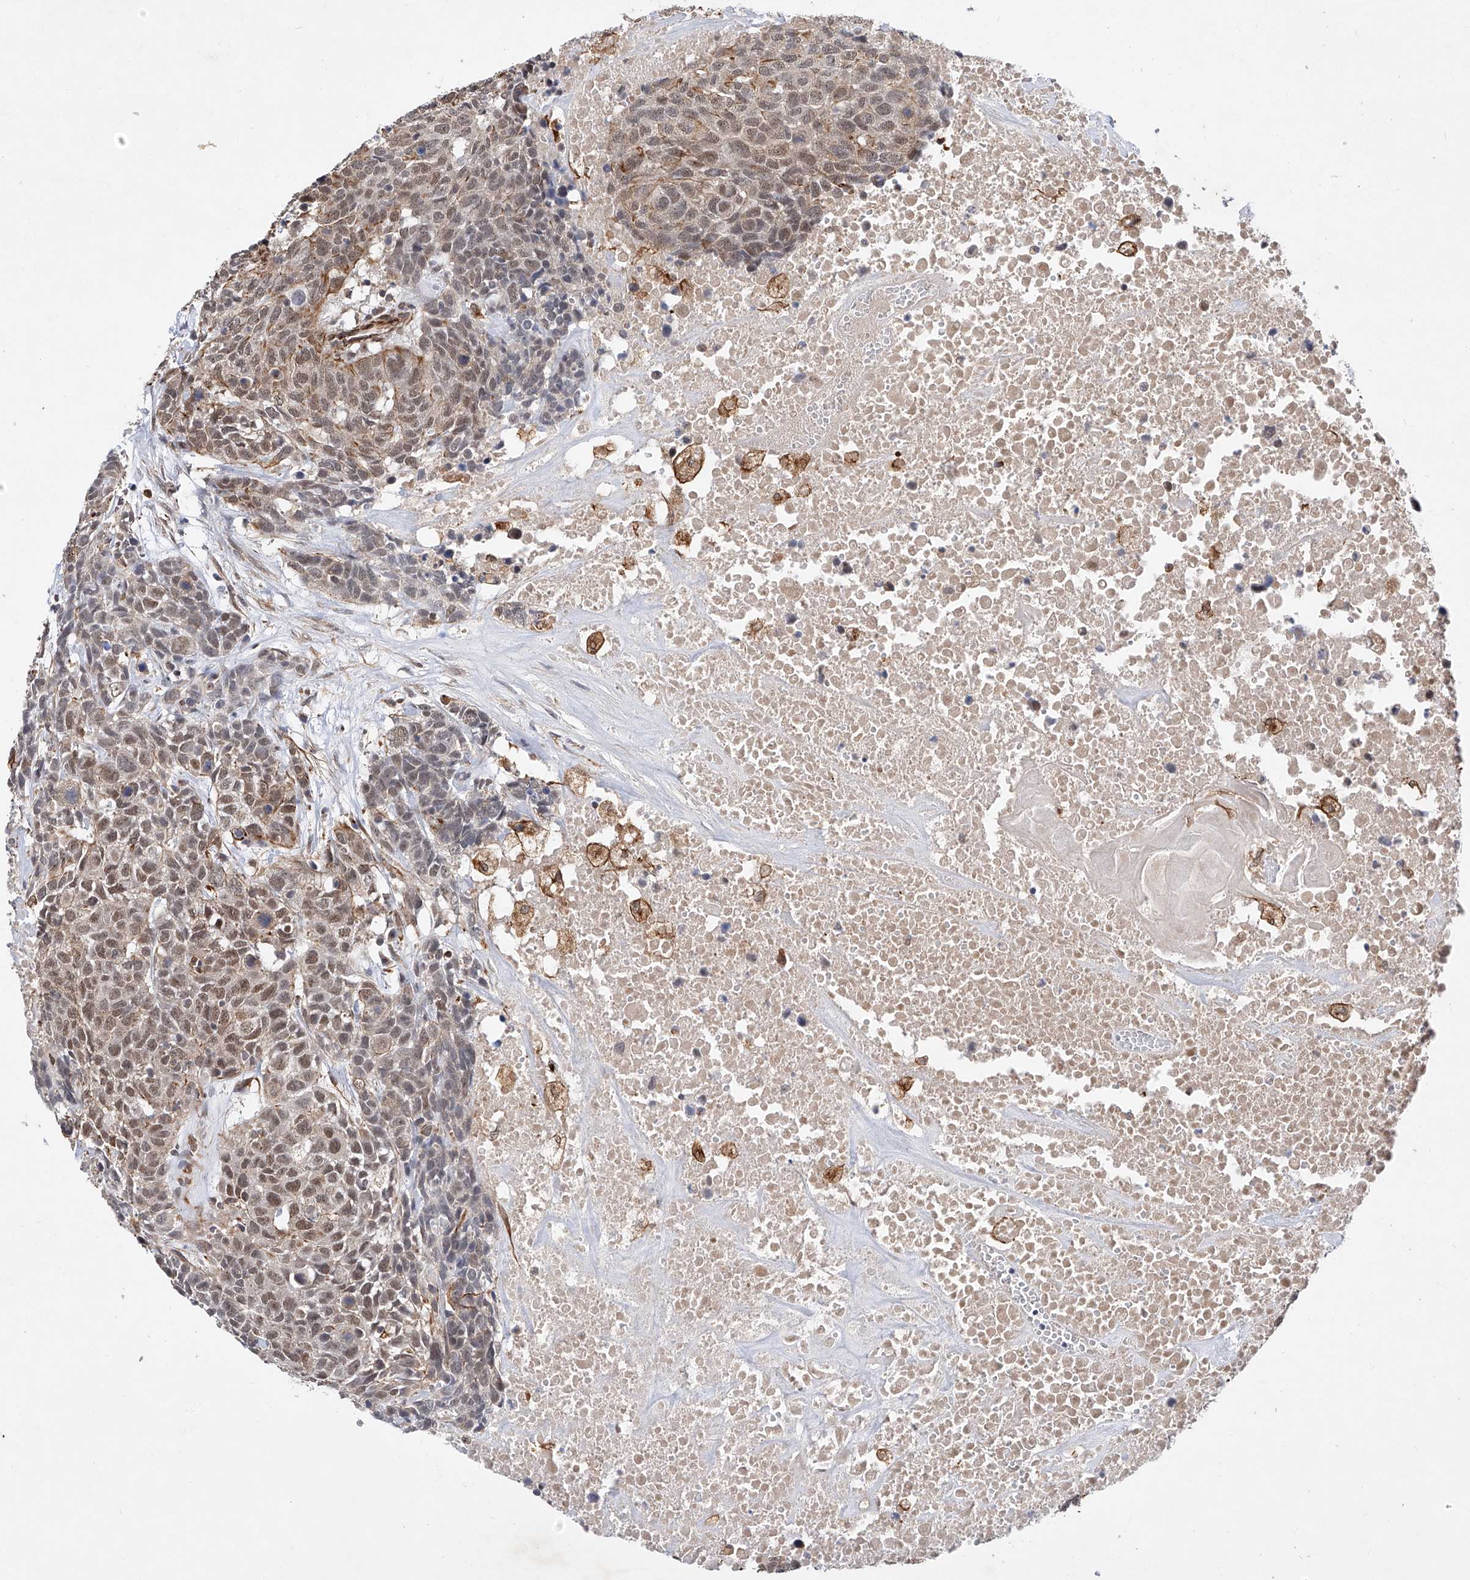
{"staining": {"intensity": "moderate", "quantity": ">75%", "location": "nuclear"}, "tissue": "head and neck cancer", "cell_type": "Tumor cells", "image_type": "cancer", "snomed": [{"axis": "morphology", "description": "Squamous cell carcinoma, NOS"}, {"axis": "topography", "description": "Head-Neck"}], "caption": "Squamous cell carcinoma (head and neck) tissue demonstrates moderate nuclear staining in approximately >75% of tumor cells, visualized by immunohistochemistry.", "gene": "AMD1", "patient": {"sex": "male", "age": 66}}